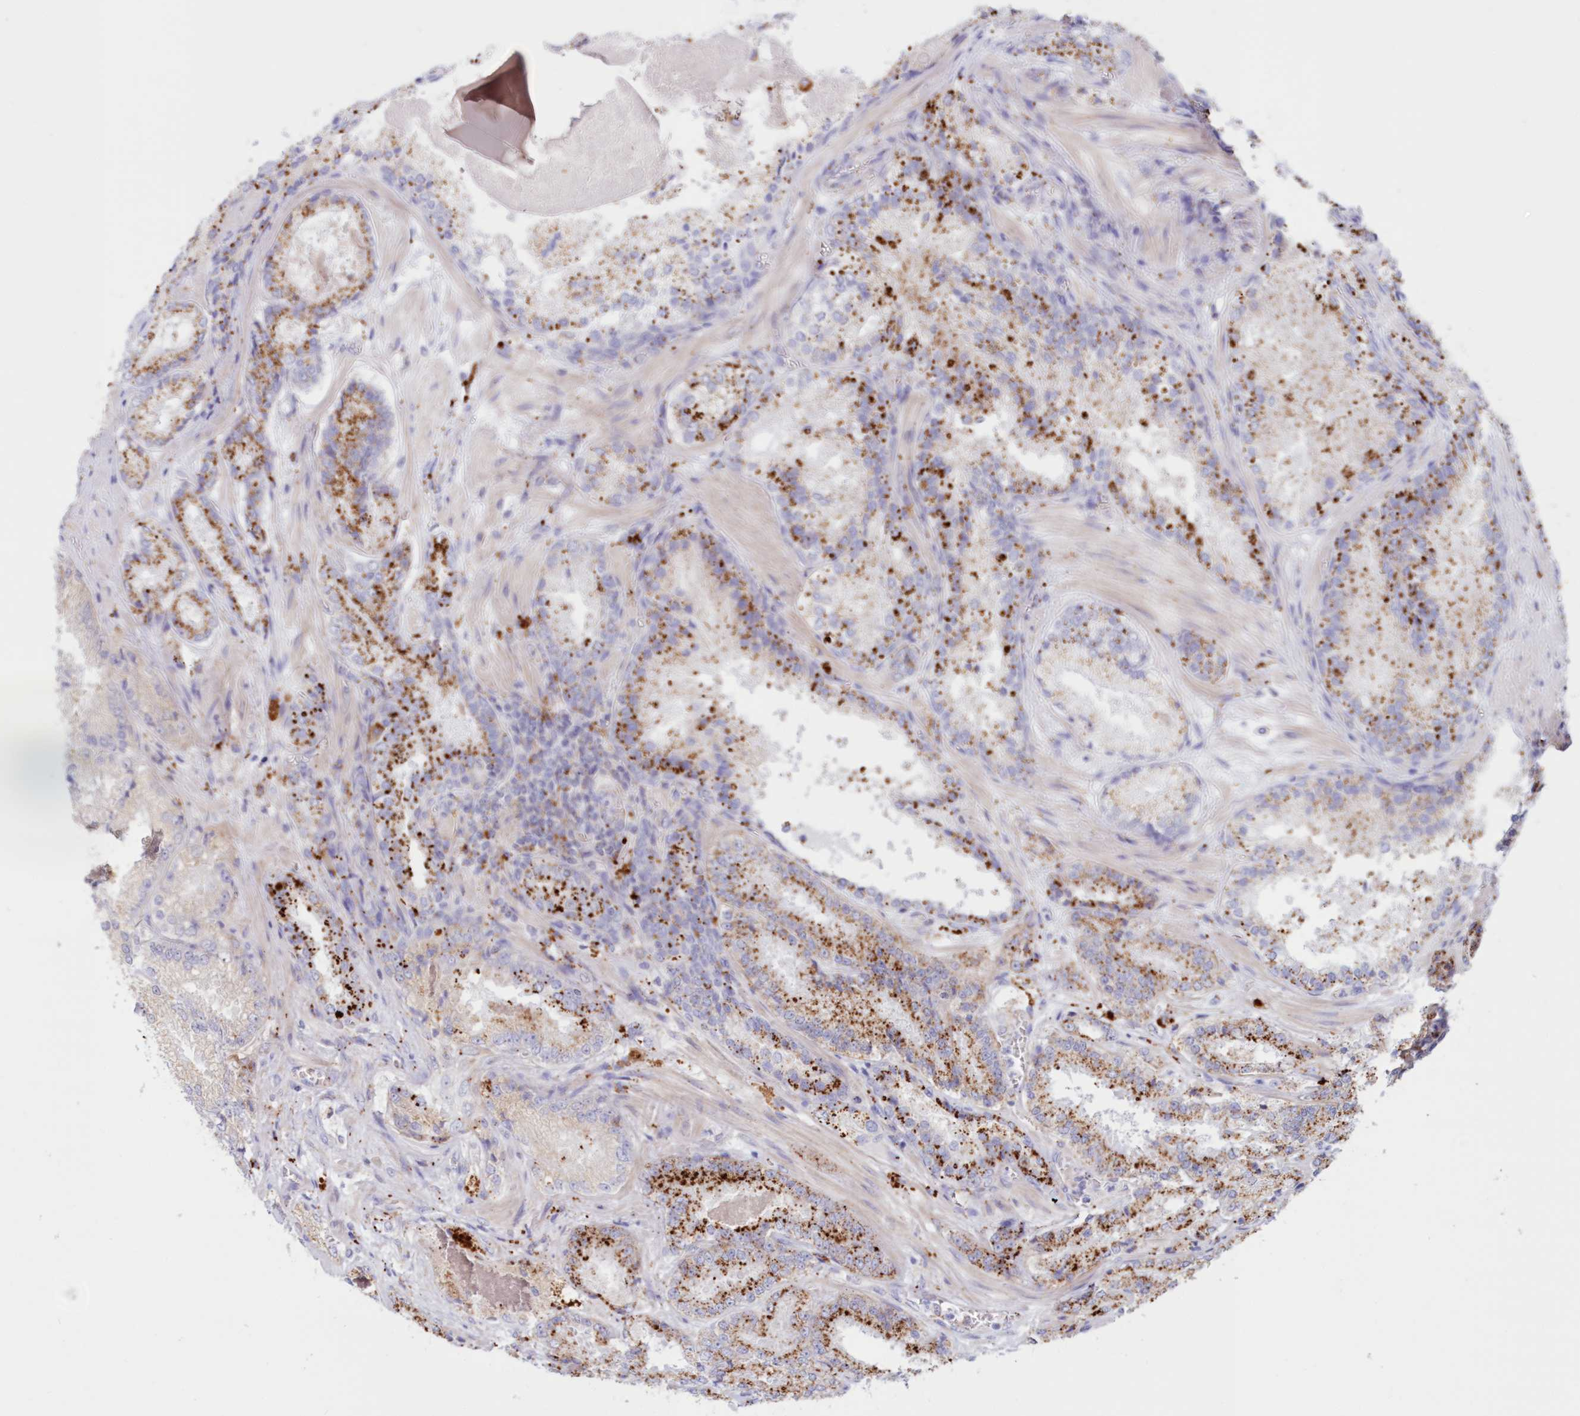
{"staining": {"intensity": "moderate", "quantity": ">75%", "location": "cytoplasmic/membranous"}, "tissue": "prostate cancer", "cell_type": "Tumor cells", "image_type": "cancer", "snomed": [{"axis": "morphology", "description": "Adenocarcinoma, Low grade"}, {"axis": "topography", "description": "Prostate"}], "caption": "Brown immunohistochemical staining in human prostate adenocarcinoma (low-grade) reveals moderate cytoplasmic/membranous expression in about >75% of tumor cells. The protein of interest is shown in brown color, while the nuclei are stained blue.", "gene": "TPP1", "patient": {"sex": "male", "age": 74}}